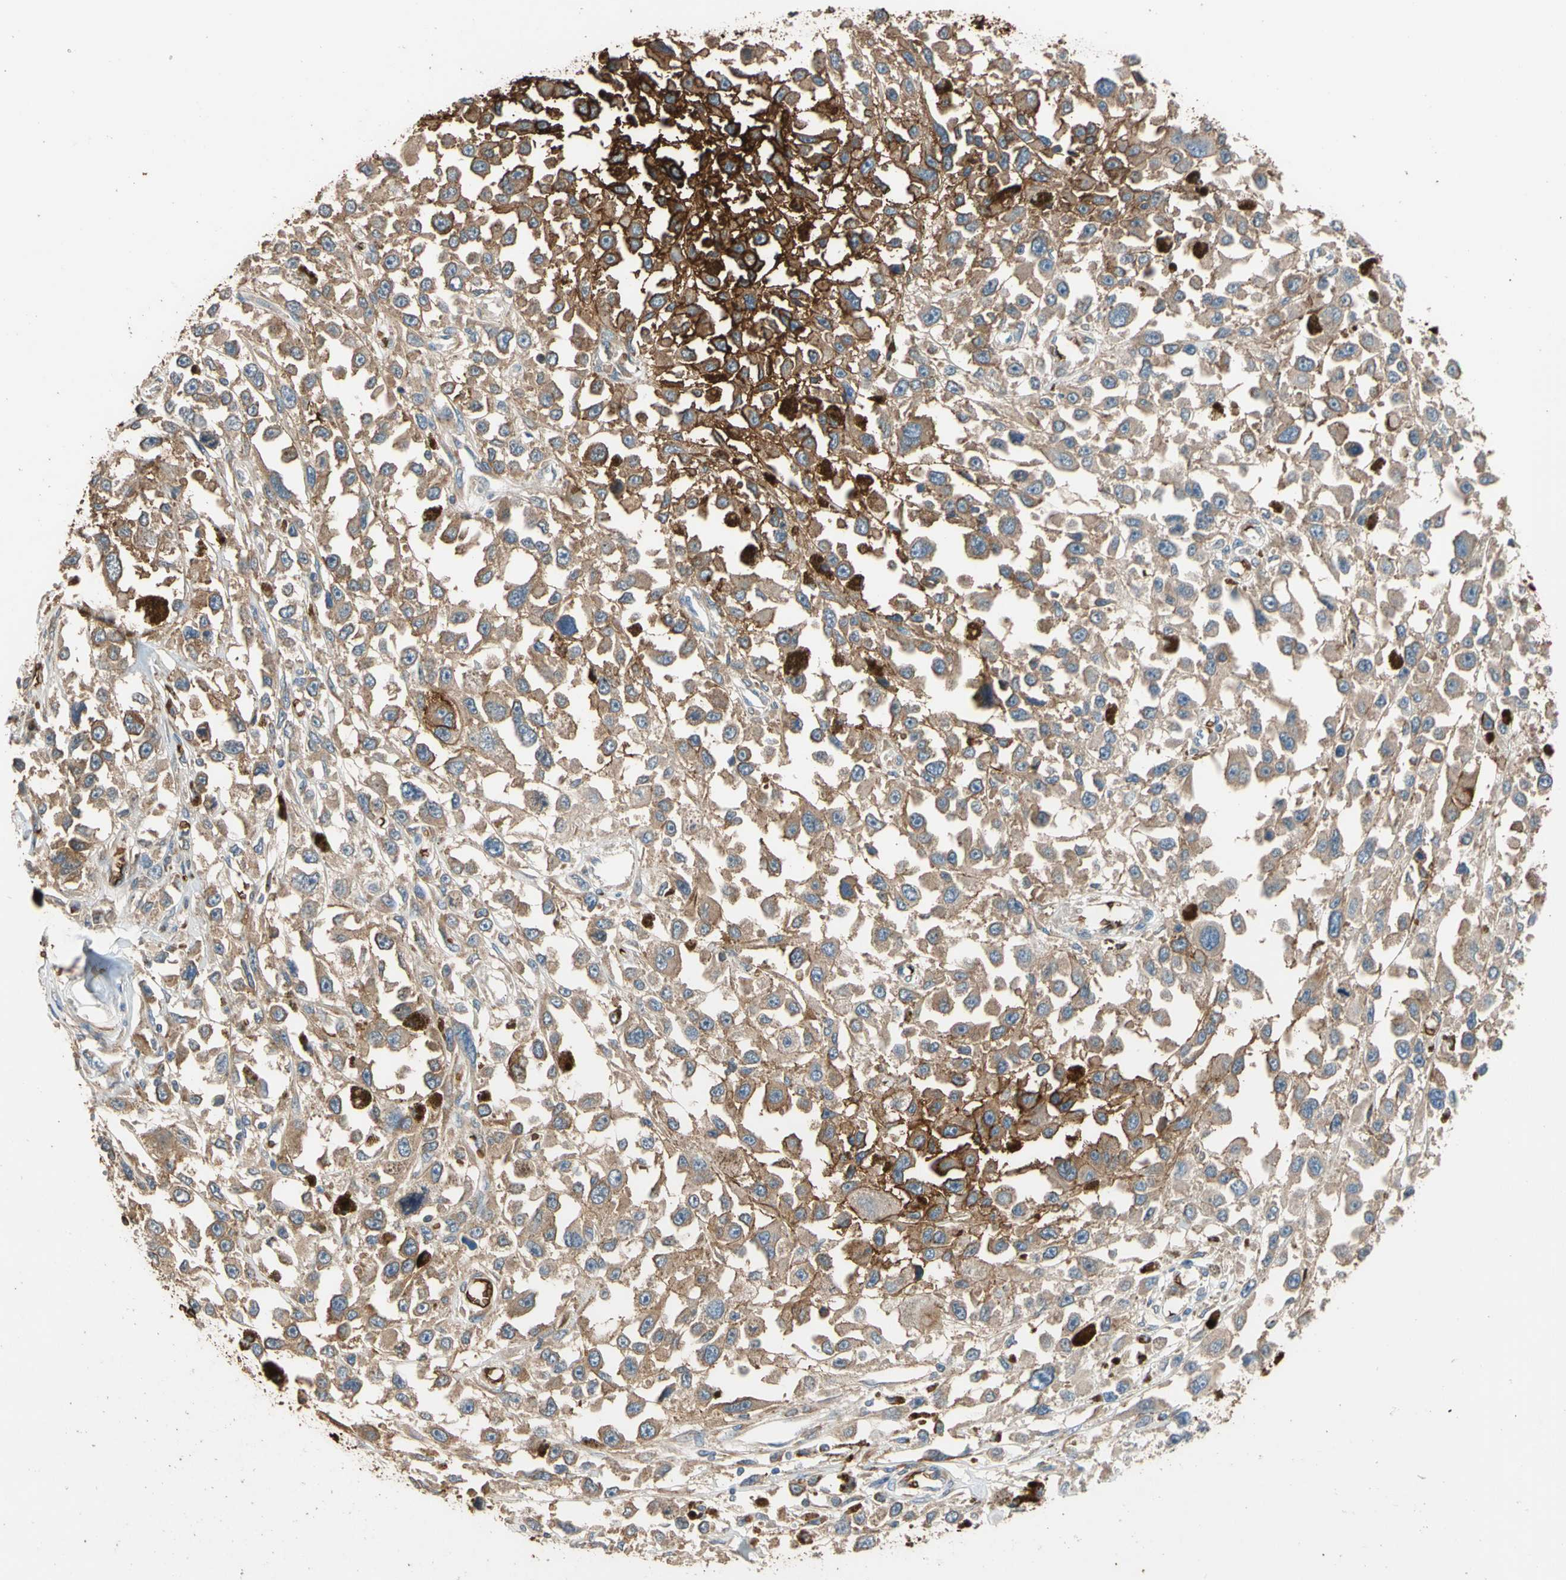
{"staining": {"intensity": "strong", "quantity": ">75%", "location": "cytoplasmic/membranous"}, "tissue": "melanoma", "cell_type": "Tumor cells", "image_type": "cancer", "snomed": [{"axis": "morphology", "description": "Malignant melanoma, Metastatic site"}, {"axis": "topography", "description": "Lymph node"}], "caption": "Protein positivity by IHC reveals strong cytoplasmic/membranous expression in approximately >75% of tumor cells in melanoma.", "gene": "RIOK2", "patient": {"sex": "male", "age": 59}}